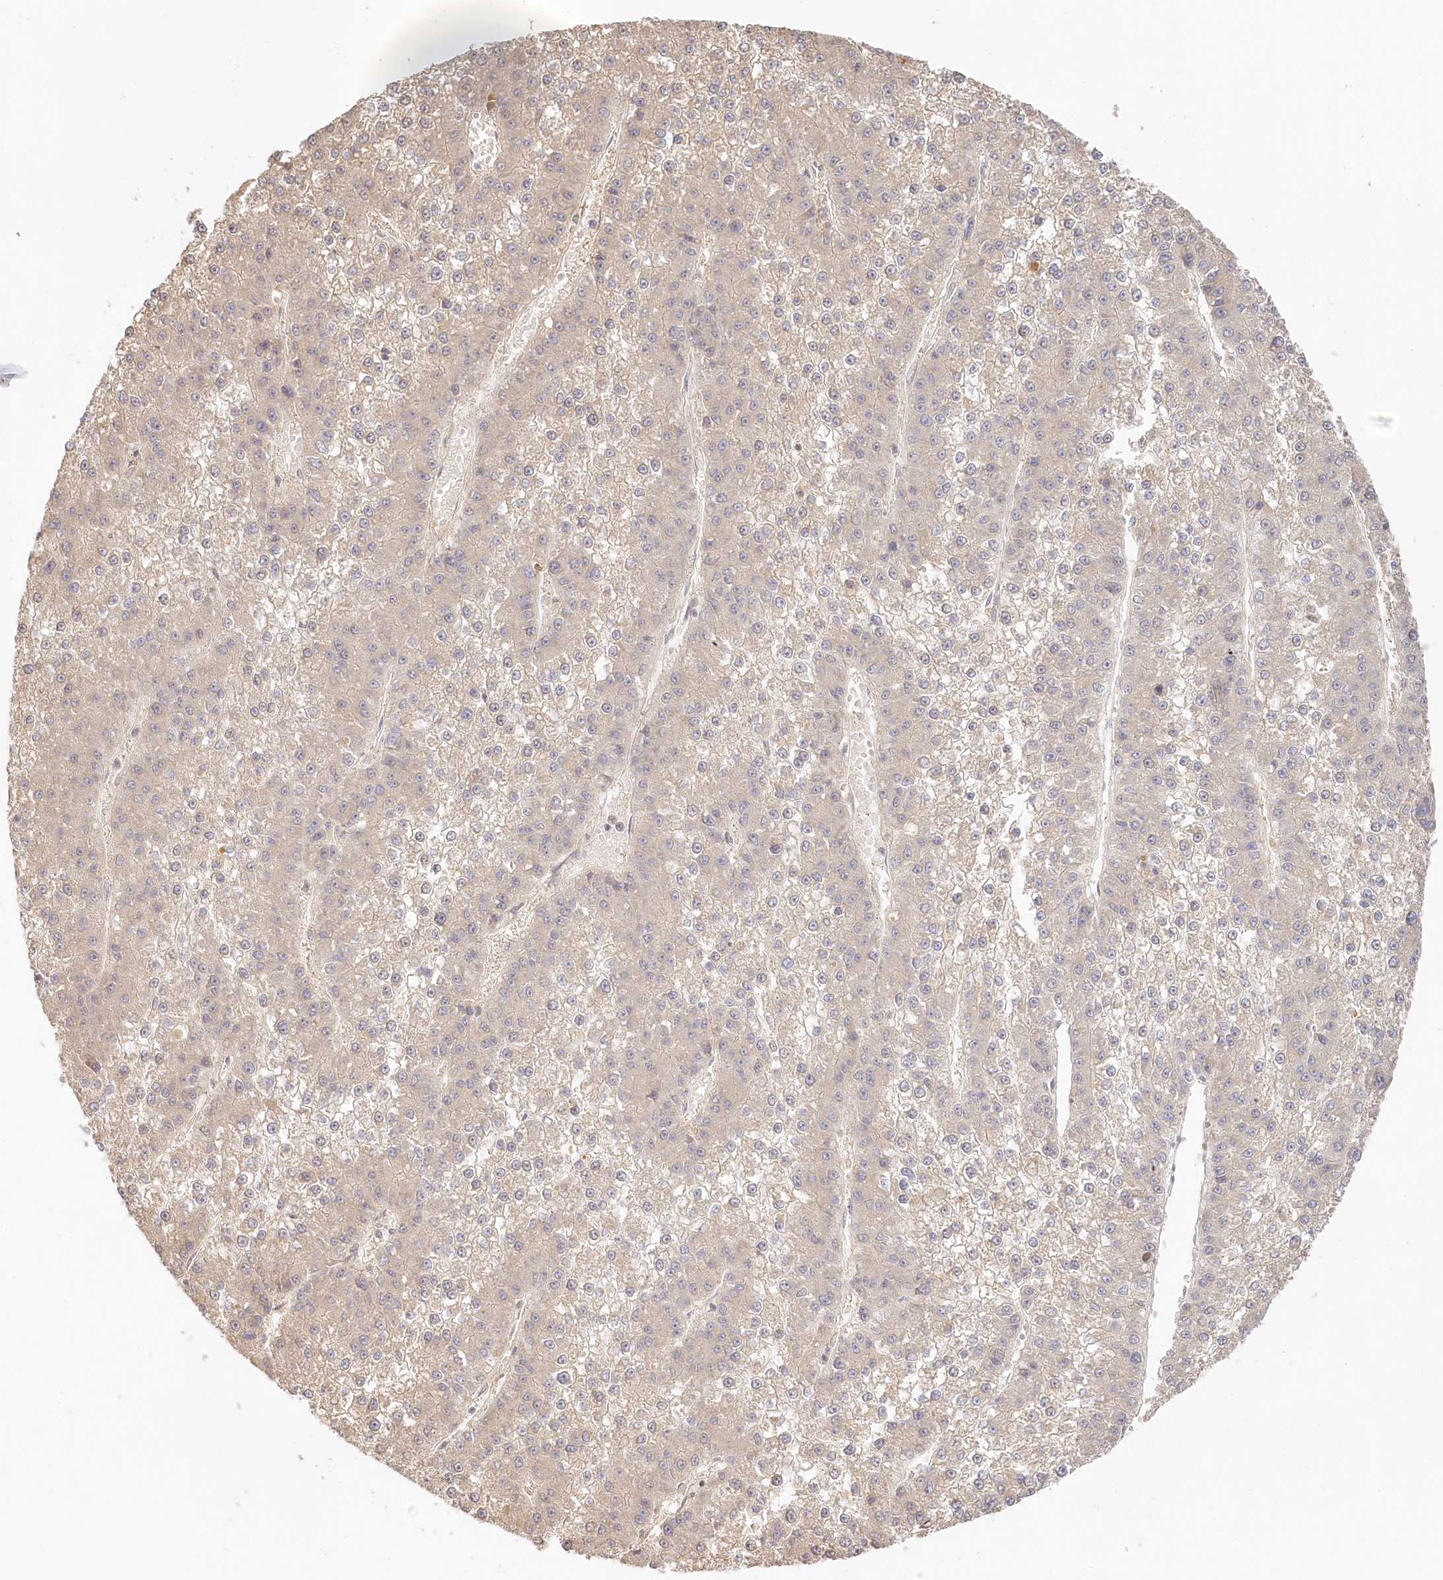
{"staining": {"intensity": "negative", "quantity": "none", "location": "none"}, "tissue": "liver cancer", "cell_type": "Tumor cells", "image_type": "cancer", "snomed": [{"axis": "morphology", "description": "Carcinoma, Hepatocellular, NOS"}, {"axis": "topography", "description": "Liver"}], "caption": "Histopathology image shows no protein positivity in tumor cells of liver cancer (hepatocellular carcinoma) tissue.", "gene": "VSIG1", "patient": {"sex": "female", "age": 73}}